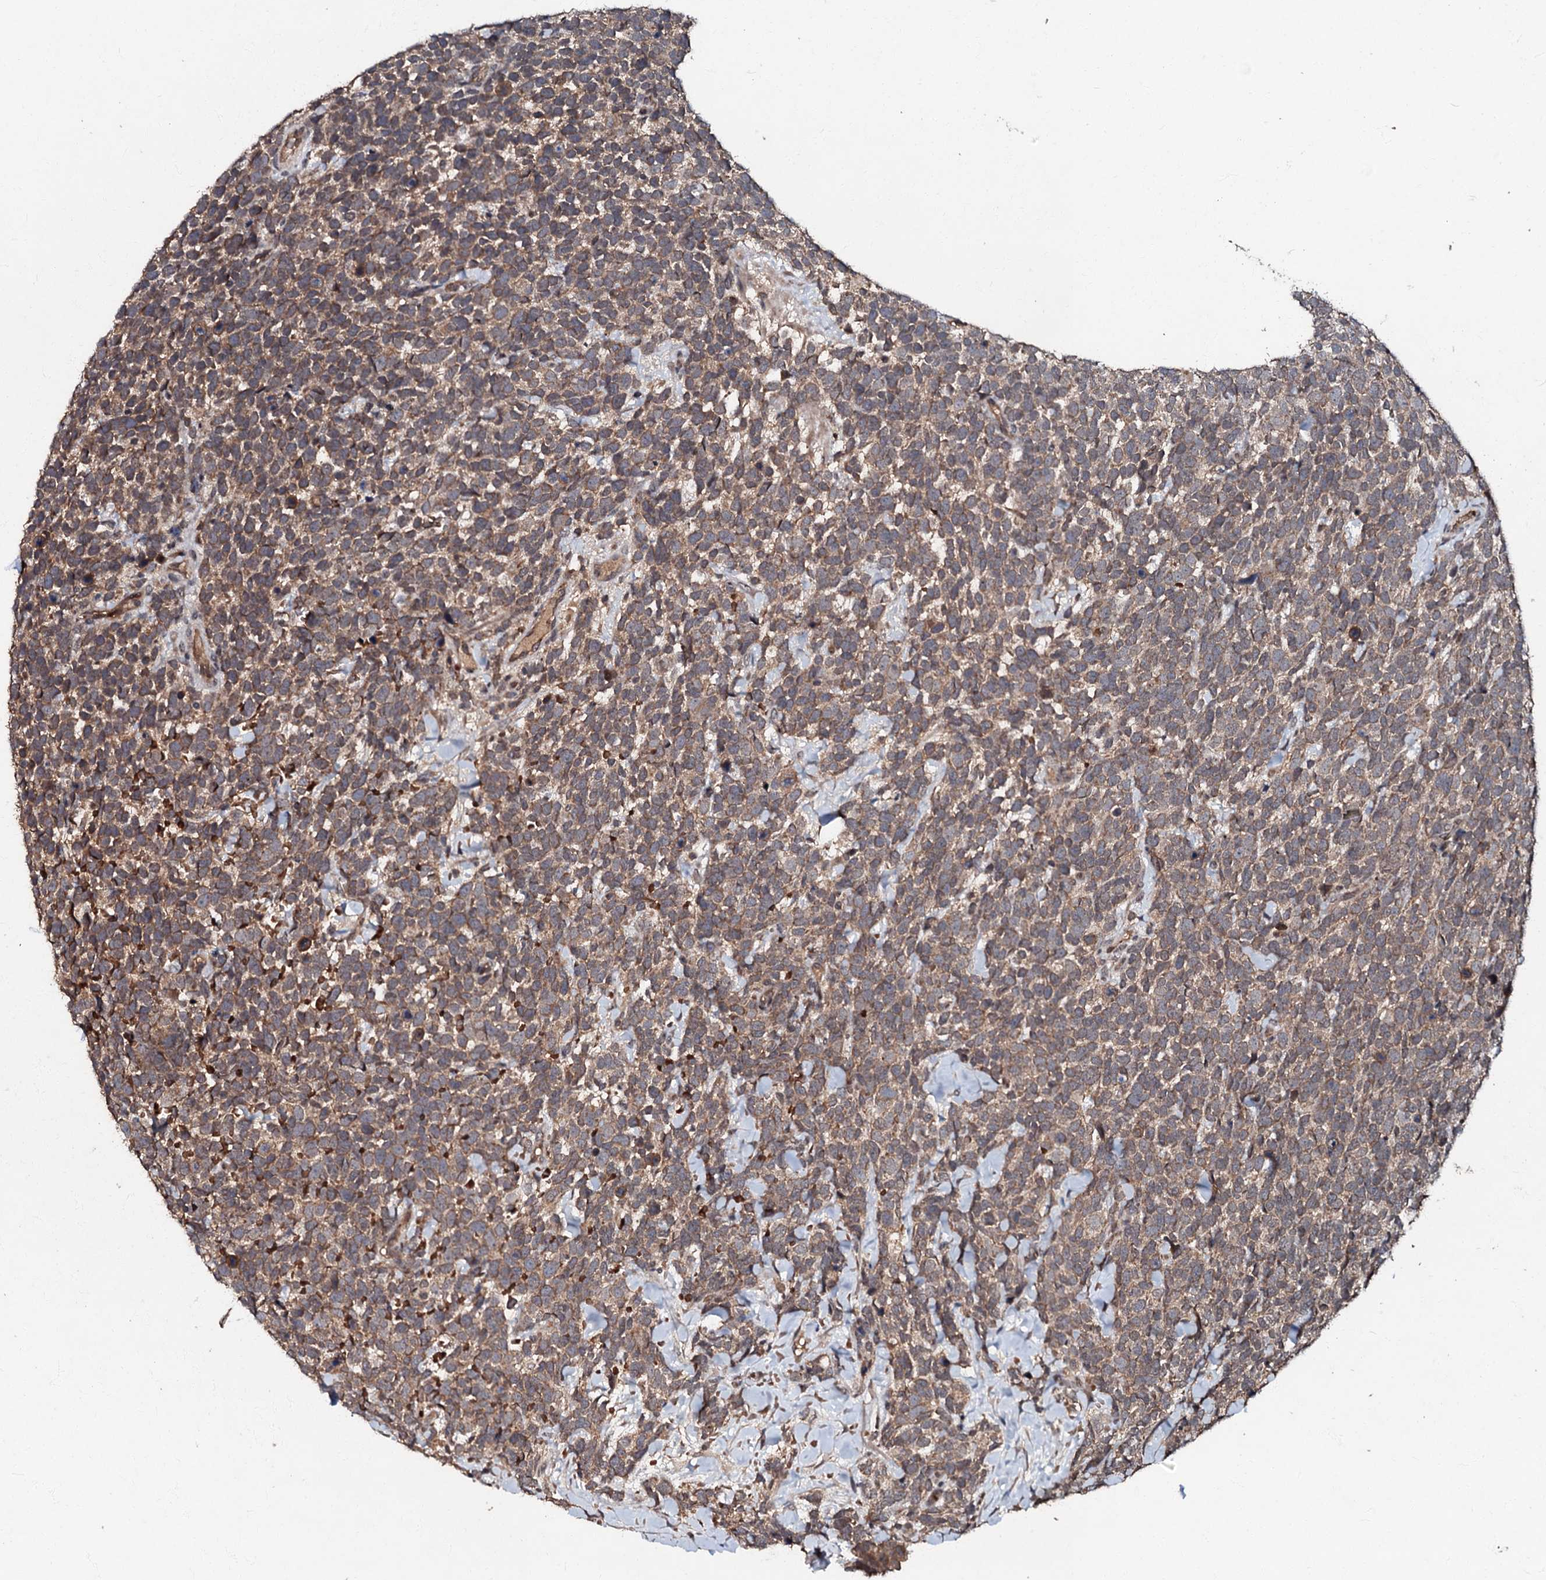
{"staining": {"intensity": "weak", "quantity": ">75%", "location": "cytoplasmic/membranous"}, "tissue": "urothelial cancer", "cell_type": "Tumor cells", "image_type": "cancer", "snomed": [{"axis": "morphology", "description": "Urothelial carcinoma, High grade"}, {"axis": "topography", "description": "Urinary bladder"}], "caption": "DAB immunohistochemical staining of human urothelial cancer shows weak cytoplasmic/membranous protein expression in about >75% of tumor cells.", "gene": "MANSC4", "patient": {"sex": "female", "age": 82}}